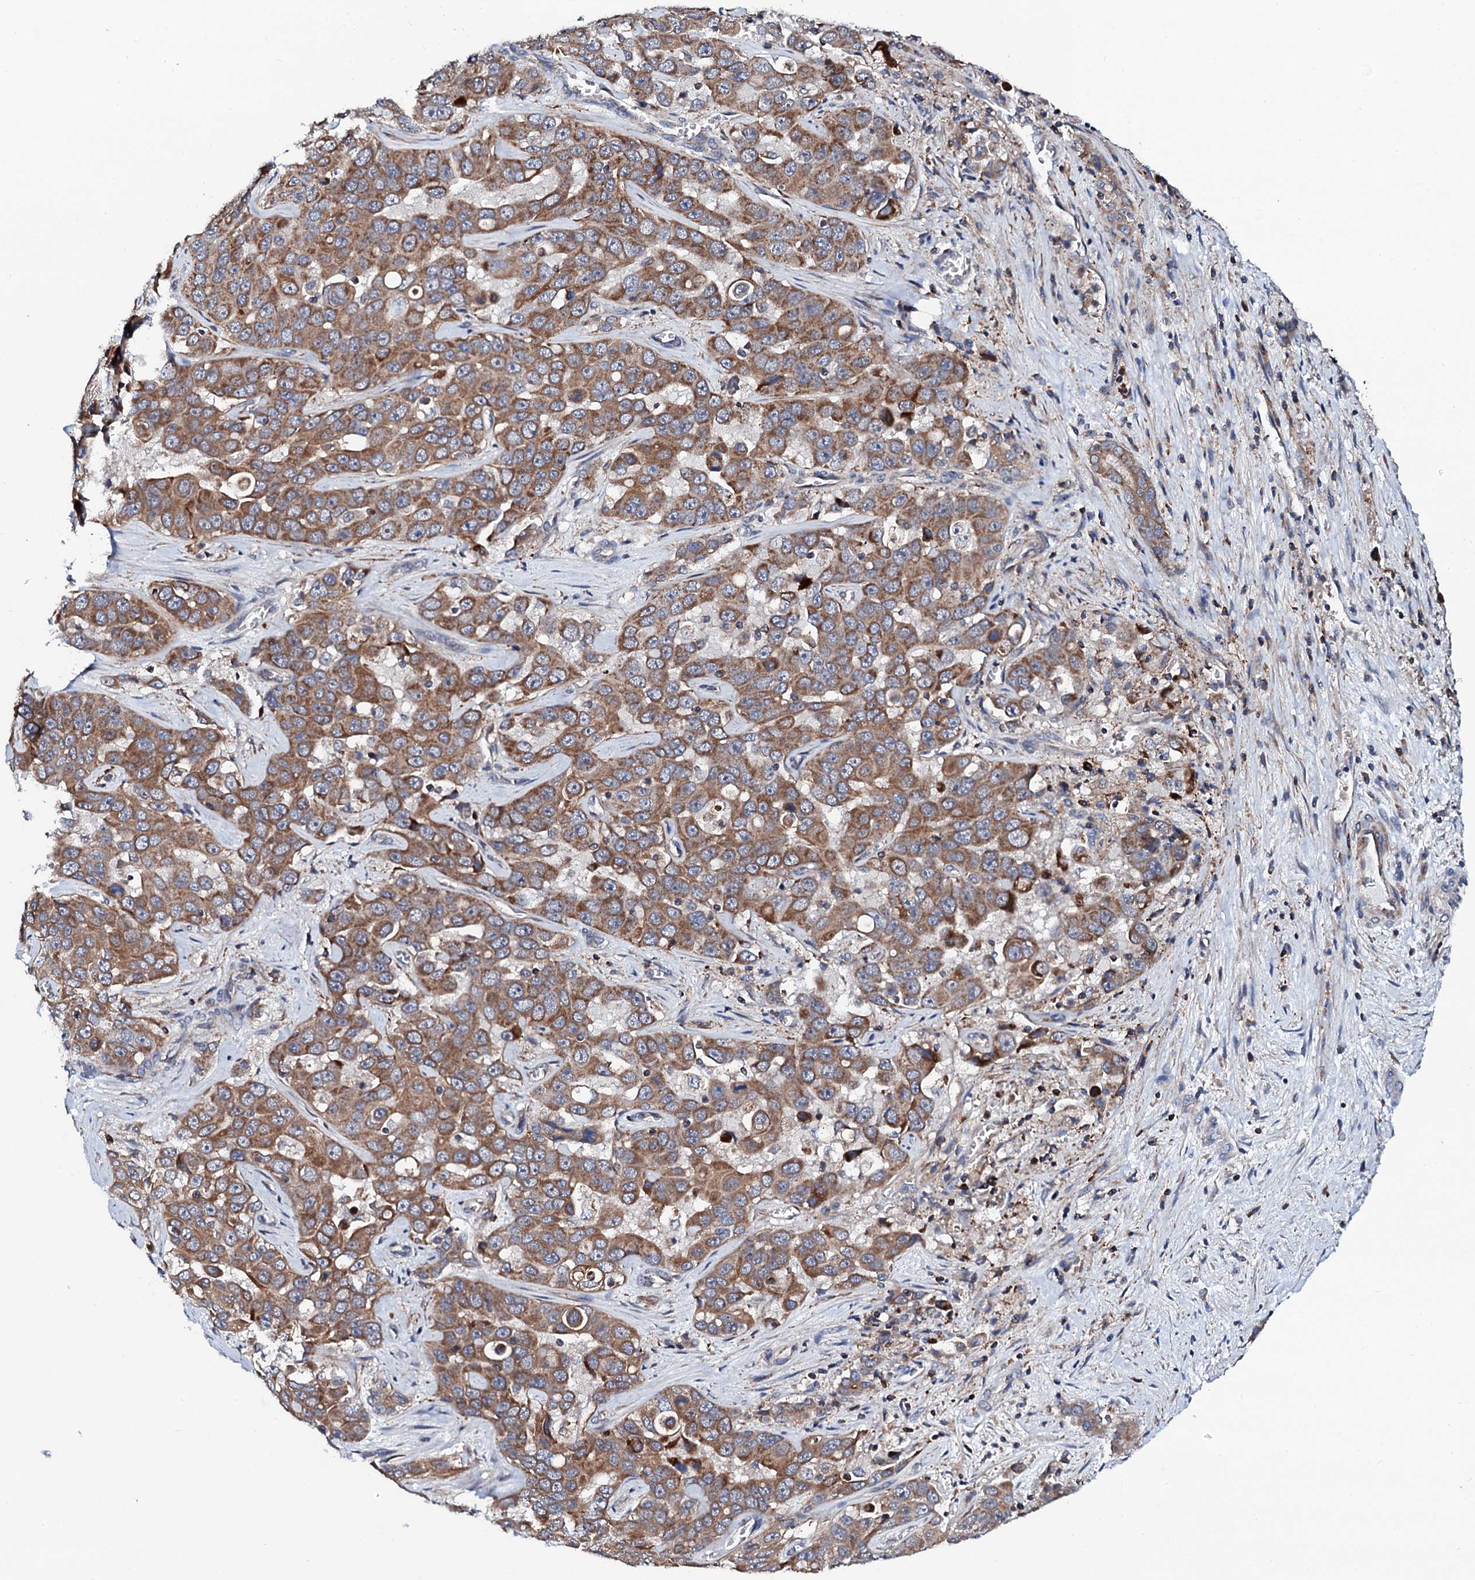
{"staining": {"intensity": "moderate", "quantity": ">75%", "location": "cytoplasmic/membranous"}, "tissue": "liver cancer", "cell_type": "Tumor cells", "image_type": "cancer", "snomed": [{"axis": "morphology", "description": "Cholangiocarcinoma"}, {"axis": "topography", "description": "Liver"}], "caption": "Immunohistochemical staining of human liver cancer (cholangiocarcinoma) reveals moderate cytoplasmic/membranous protein expression in about >75% of tumor cells. (Brightfield microscopy of DAB IHC at high magnification).", "gene": "COG4", "patient": {"sex": "female", "age": 52}}